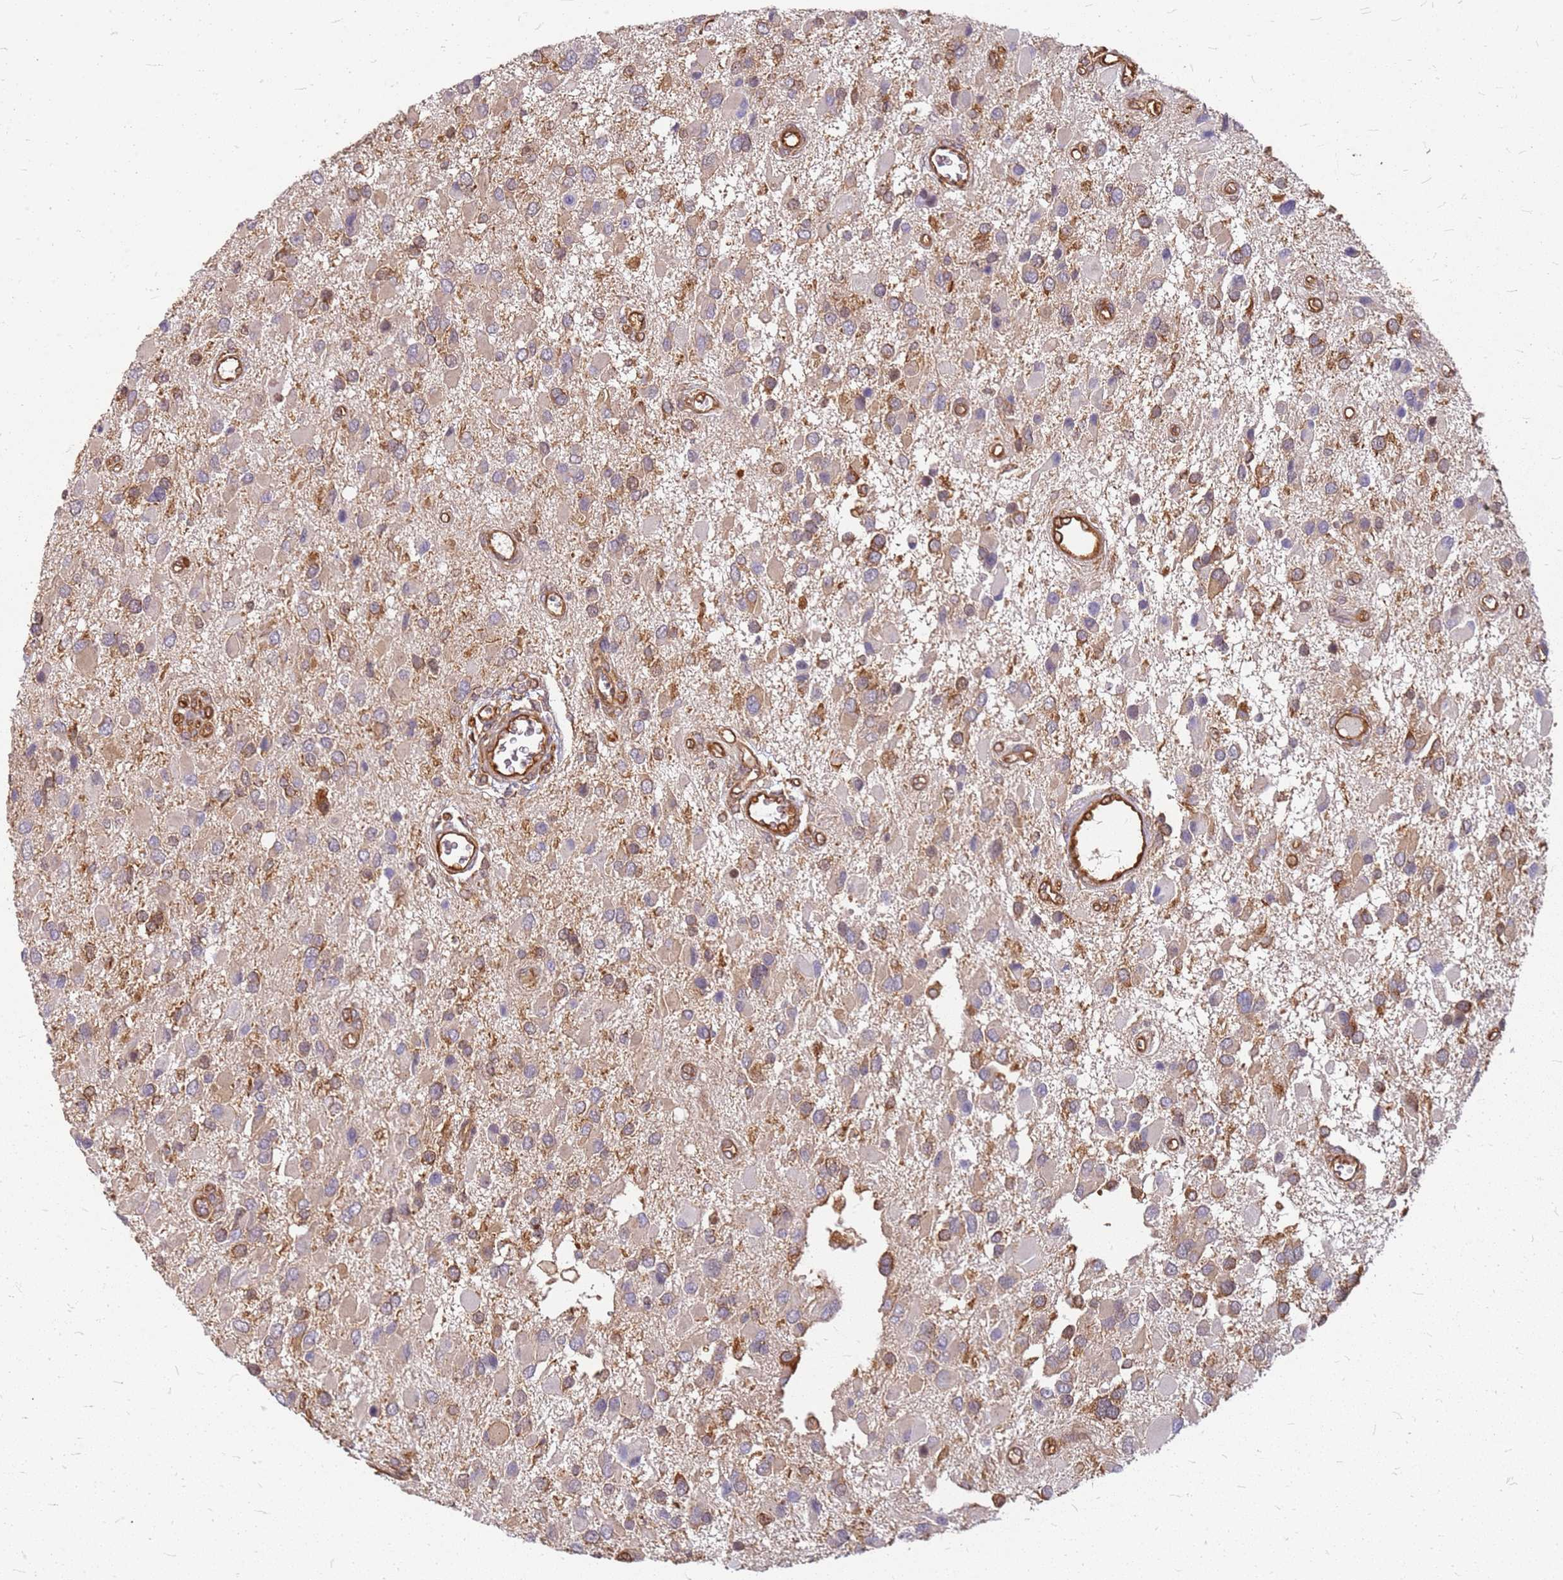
{"staining": {"intensity": "moderate", "quantity": "25%-75%", "location": "cytoplasmic/membranous"}, "tissue": "glioma", "cell_type": "Tumor cells", "image_type": "cancer", "snomed": [{"axis": "morphology", "description": "Glioma, malignant, High grade"}, {"axis": "topography", "description": "Brain"}], "caption": "Immunohistochemistry image of malignant high-grade glioma stained for a protein (brown), which displays medium levels of moderate cytoplasmic/membranous staining in approximately 25%-75% of tumor cells.", "gene": "HDX", "patient": {"sex": "male", "age": 53}}